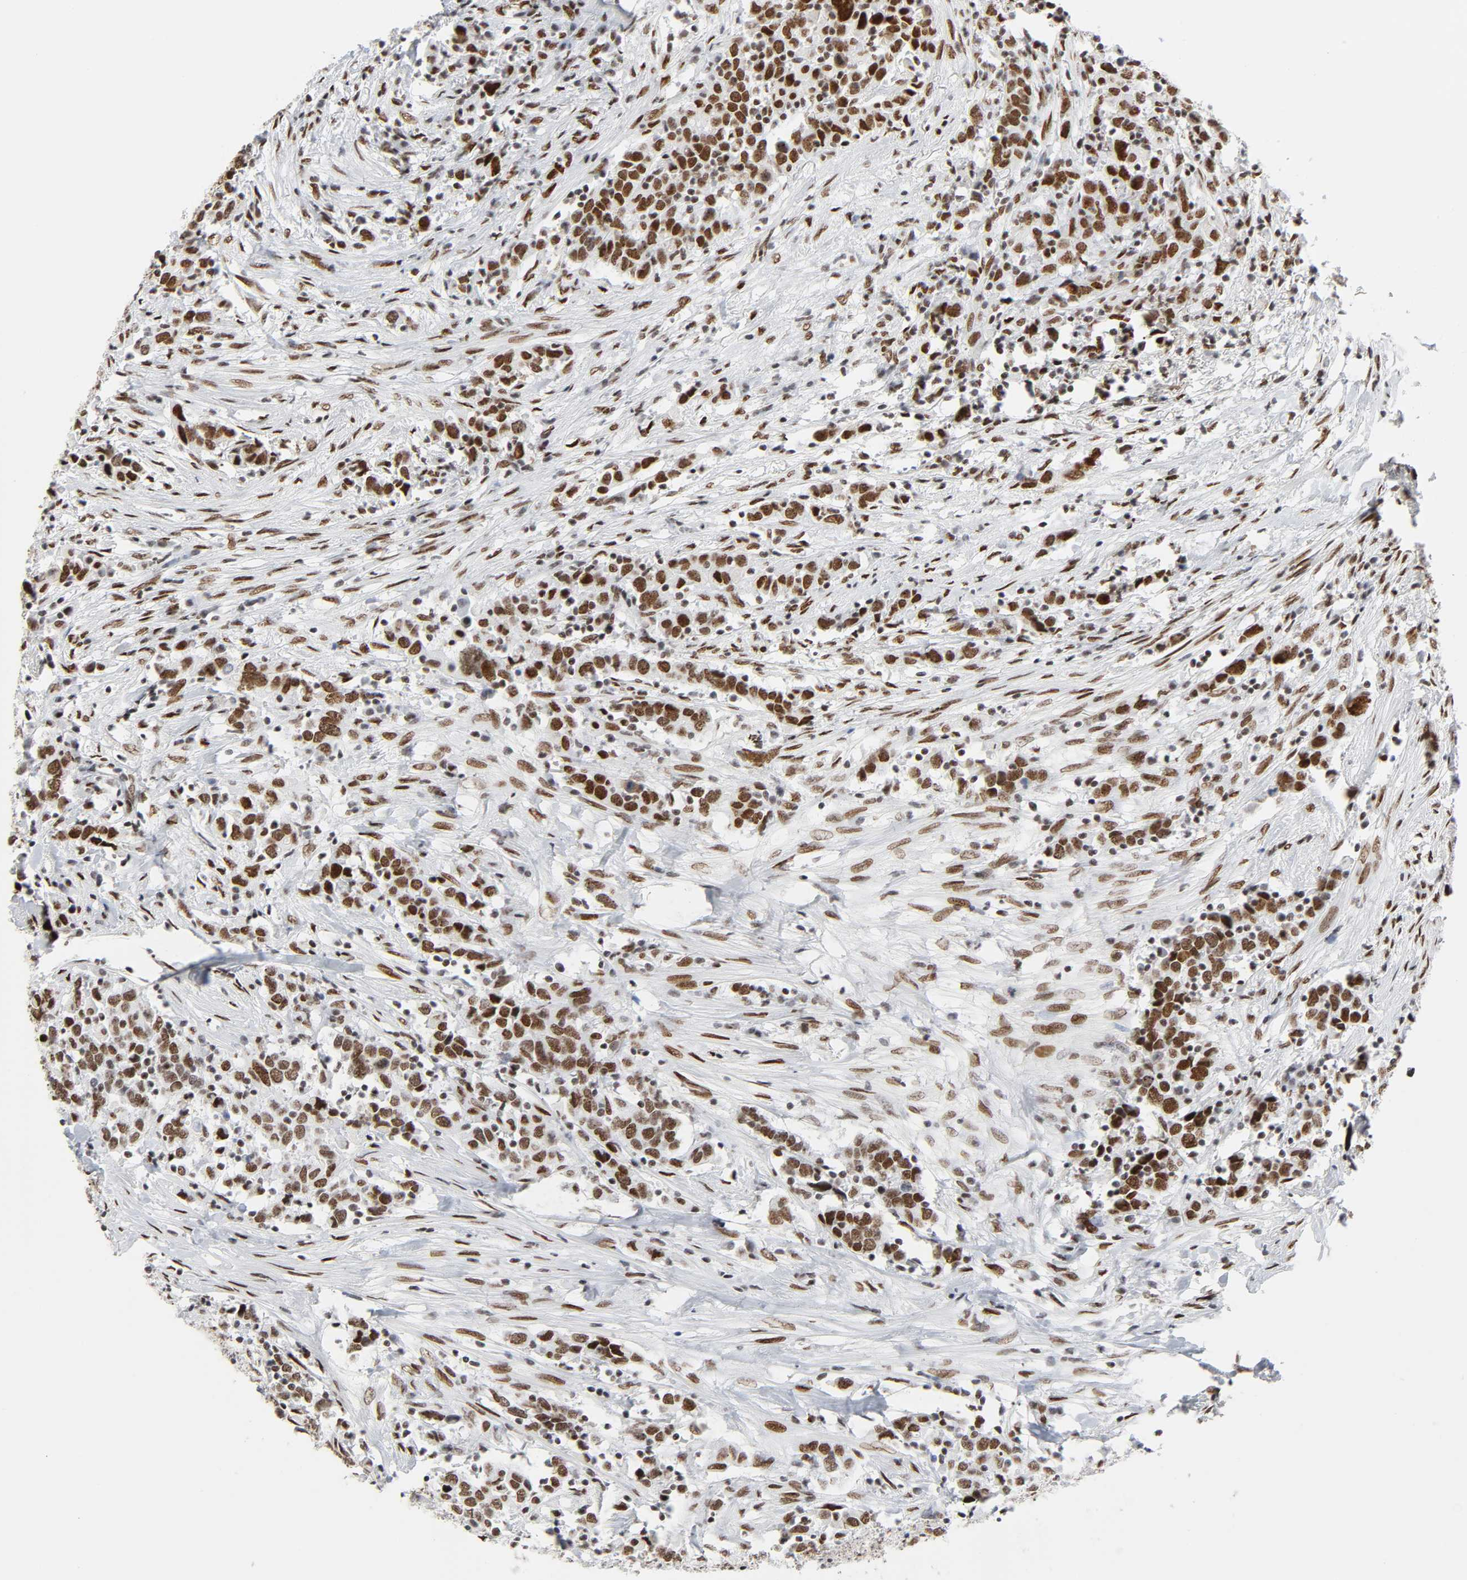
{"staining": {"intensity": "strong", "quantity": ">75%", "location": "nuclear"}, "tissue": "urothelial cancer", "cell_type": "Tumor cells", "image_type": "cancer", "snomed": [{"axis": "morphology", "description": "Urothelial carcinoma, High grade"}, {"axis": "topography", "description": "Urinary bladder"}], "caption": "Urothelial carcinoma (high-grade) tissue reveals strong nuclear expression in about >75% of tumor cells, visualized by immunohistochemistry.", "gene": "HSF1", "patient": {"sex": "male", "age": 61}}